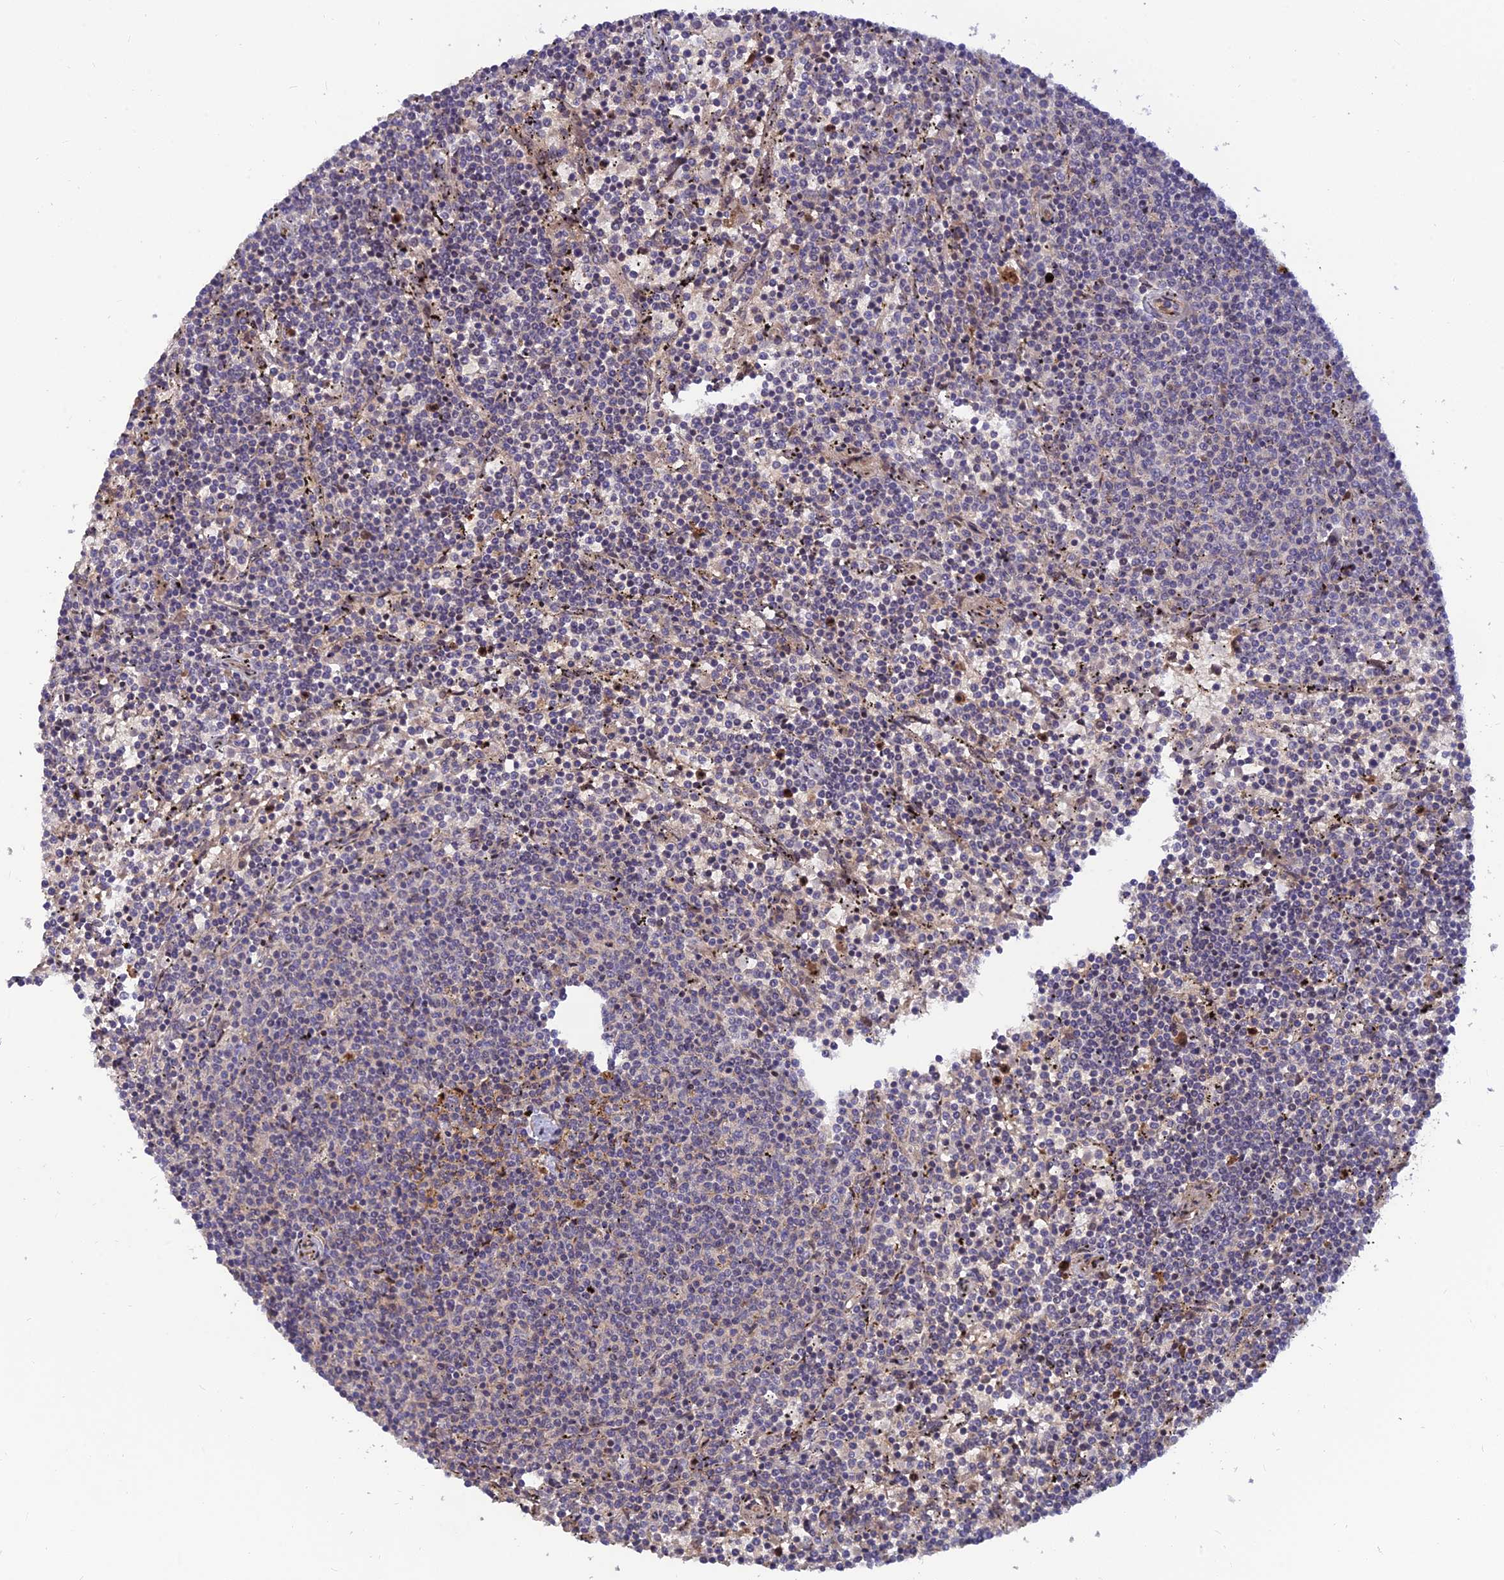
{"staining": {"intensity": "negative", "quantity": "none", "location": "none"}, "tissue": "lymphoma", "cell_type": "Tumor cells", "image_type": "cancer", "snomed": [{"axis": "morphology", "description": "Malignant lymphoma, non-Hodgkin's type, Low grade"}, {"axis": "topography", "description": "Spleen"}], "caption": "A photomicrograph of lymphoma stained for a protein demonstrates no brown staining in tumor cells.", "gene": "FAM151B", "patient": {"sex": "female", "age": 50}}